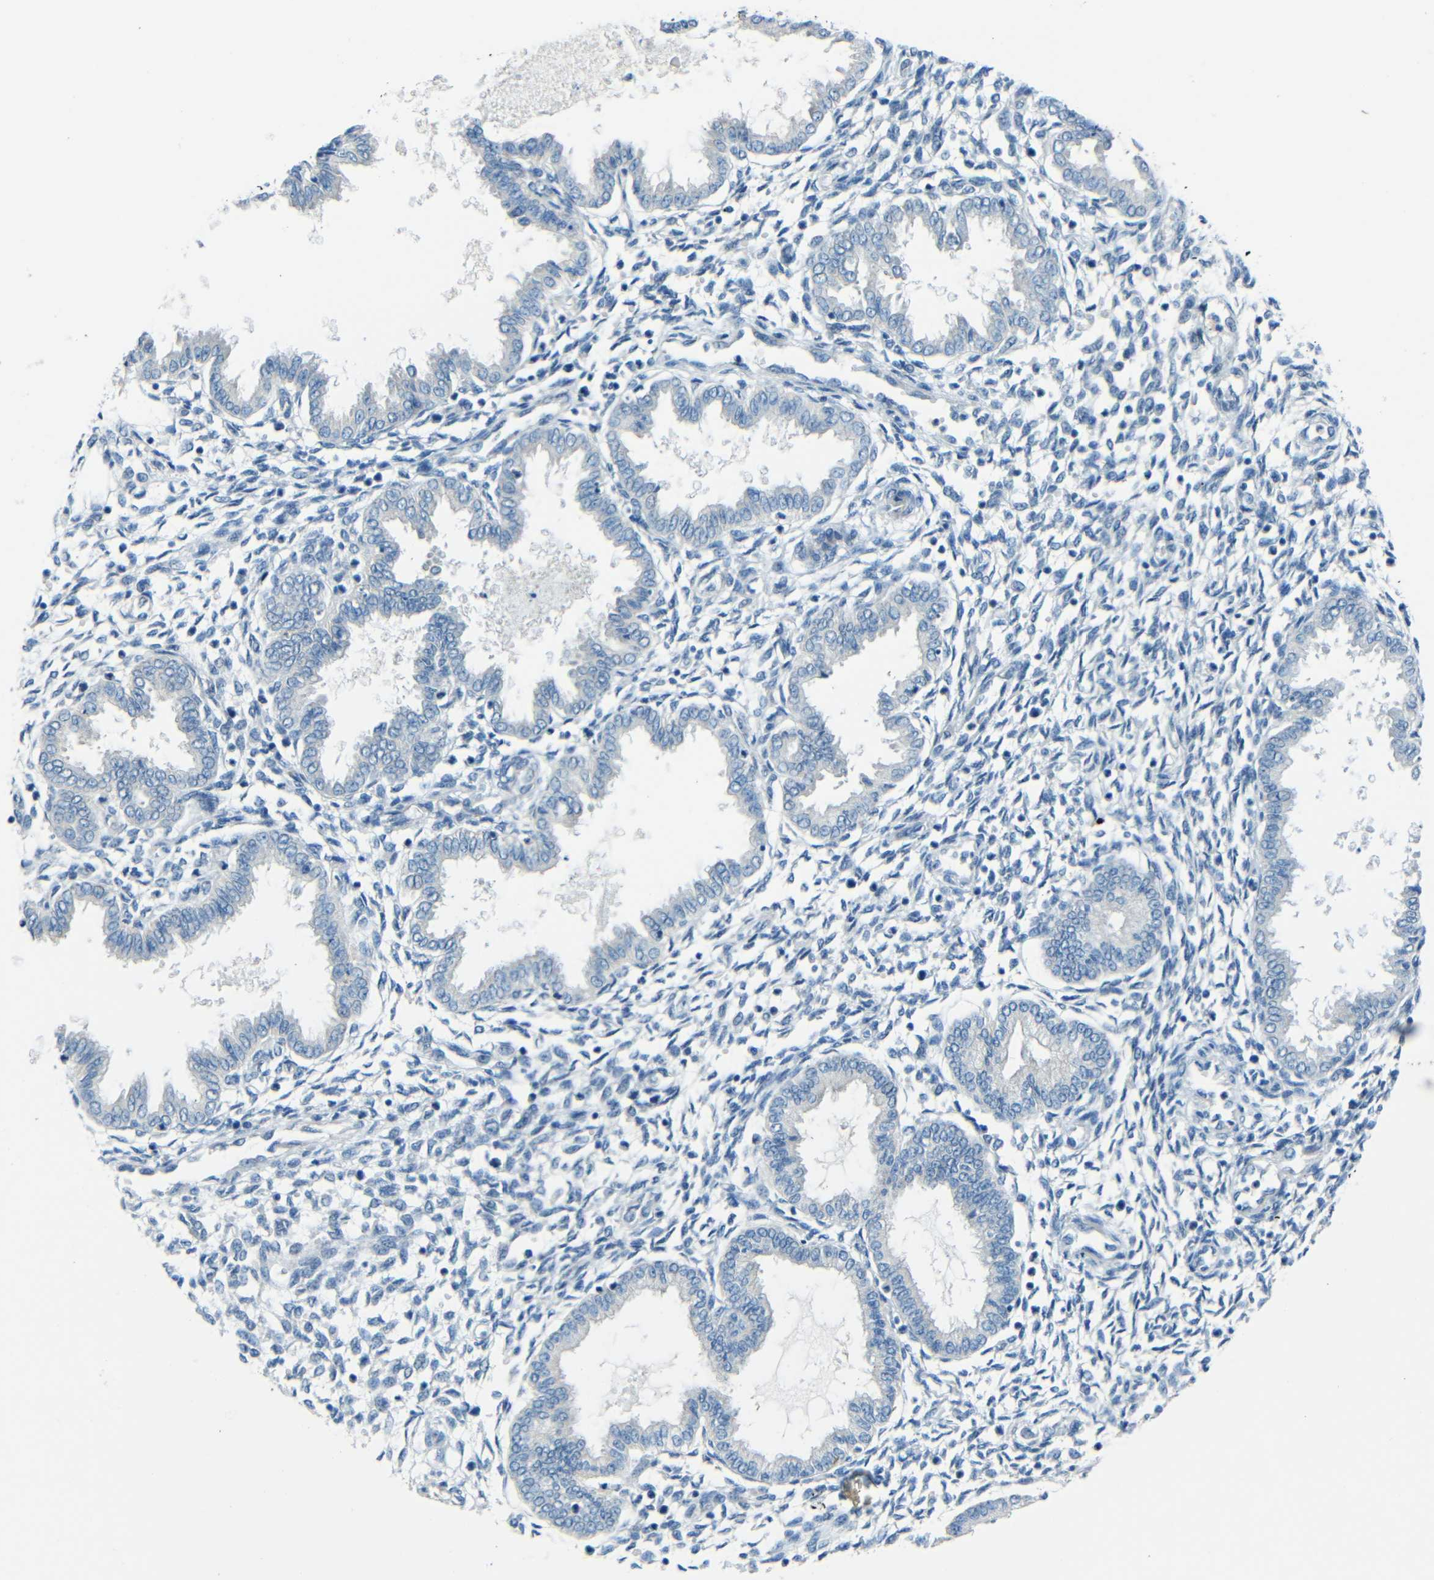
{"staining": {"intensity": "negative", "quantity": "none", "location": "none"}, "tissue": "endometrium", "cell_type": "Cells in endometrial stroma", "image_type": "normal", "snomed": [{"axis": "morphology", "description": "Normal tissue, NOS"}, {"axis": "topography", "description": "Endometrium"}], "caption": "DAB (3,3'-diaminobenzidine) immunohistochemical staining of benign human endometrium displays no significant positivity in cells in endometrial stroma.", "gene": "ANKRD22", "patient": {"sex": "female", "age": 33}}